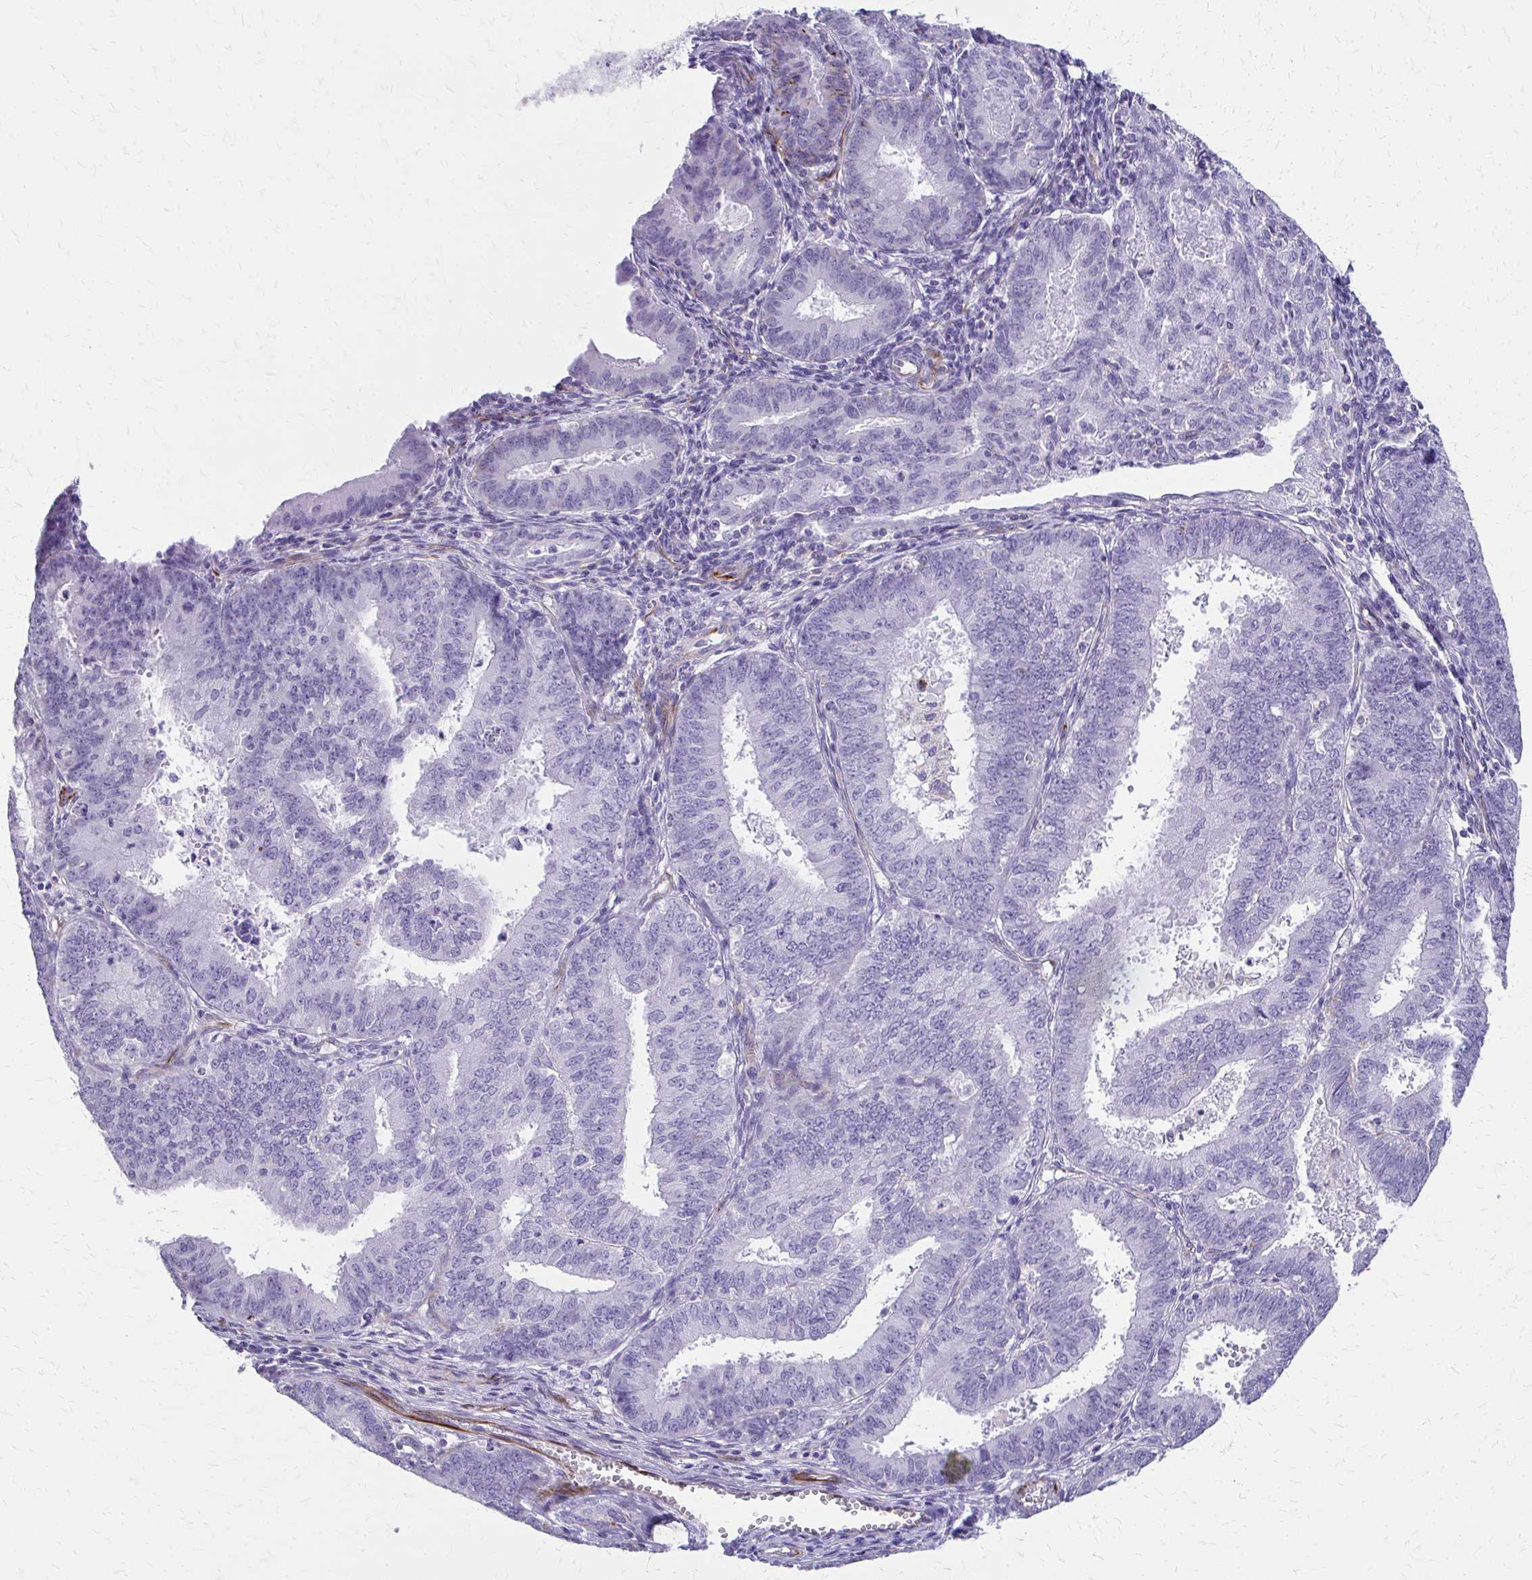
{"staining": {"intensity": "negative", "quantity": "none", "location": "none"}, "tissue": "endometrial cancer", "cell_type": "Tumor cells", "image_type": "cancer", "snomed": [{"axis": "morphology", "description": "Adenocarcinoma, NOS"}, {"axis": "topography", "description": "Endometrium"}], "caption": "Immunohistochemistry (IHC) photomicrograph of neoplastic tissue: endometrial adenocarcinoma stained with DAB (3,3'-diaminobenzidine) reveals no significant protein staining in tumor cells.", "gene": "TRIM6", "patient": {"sex": "female", "age": 73}}